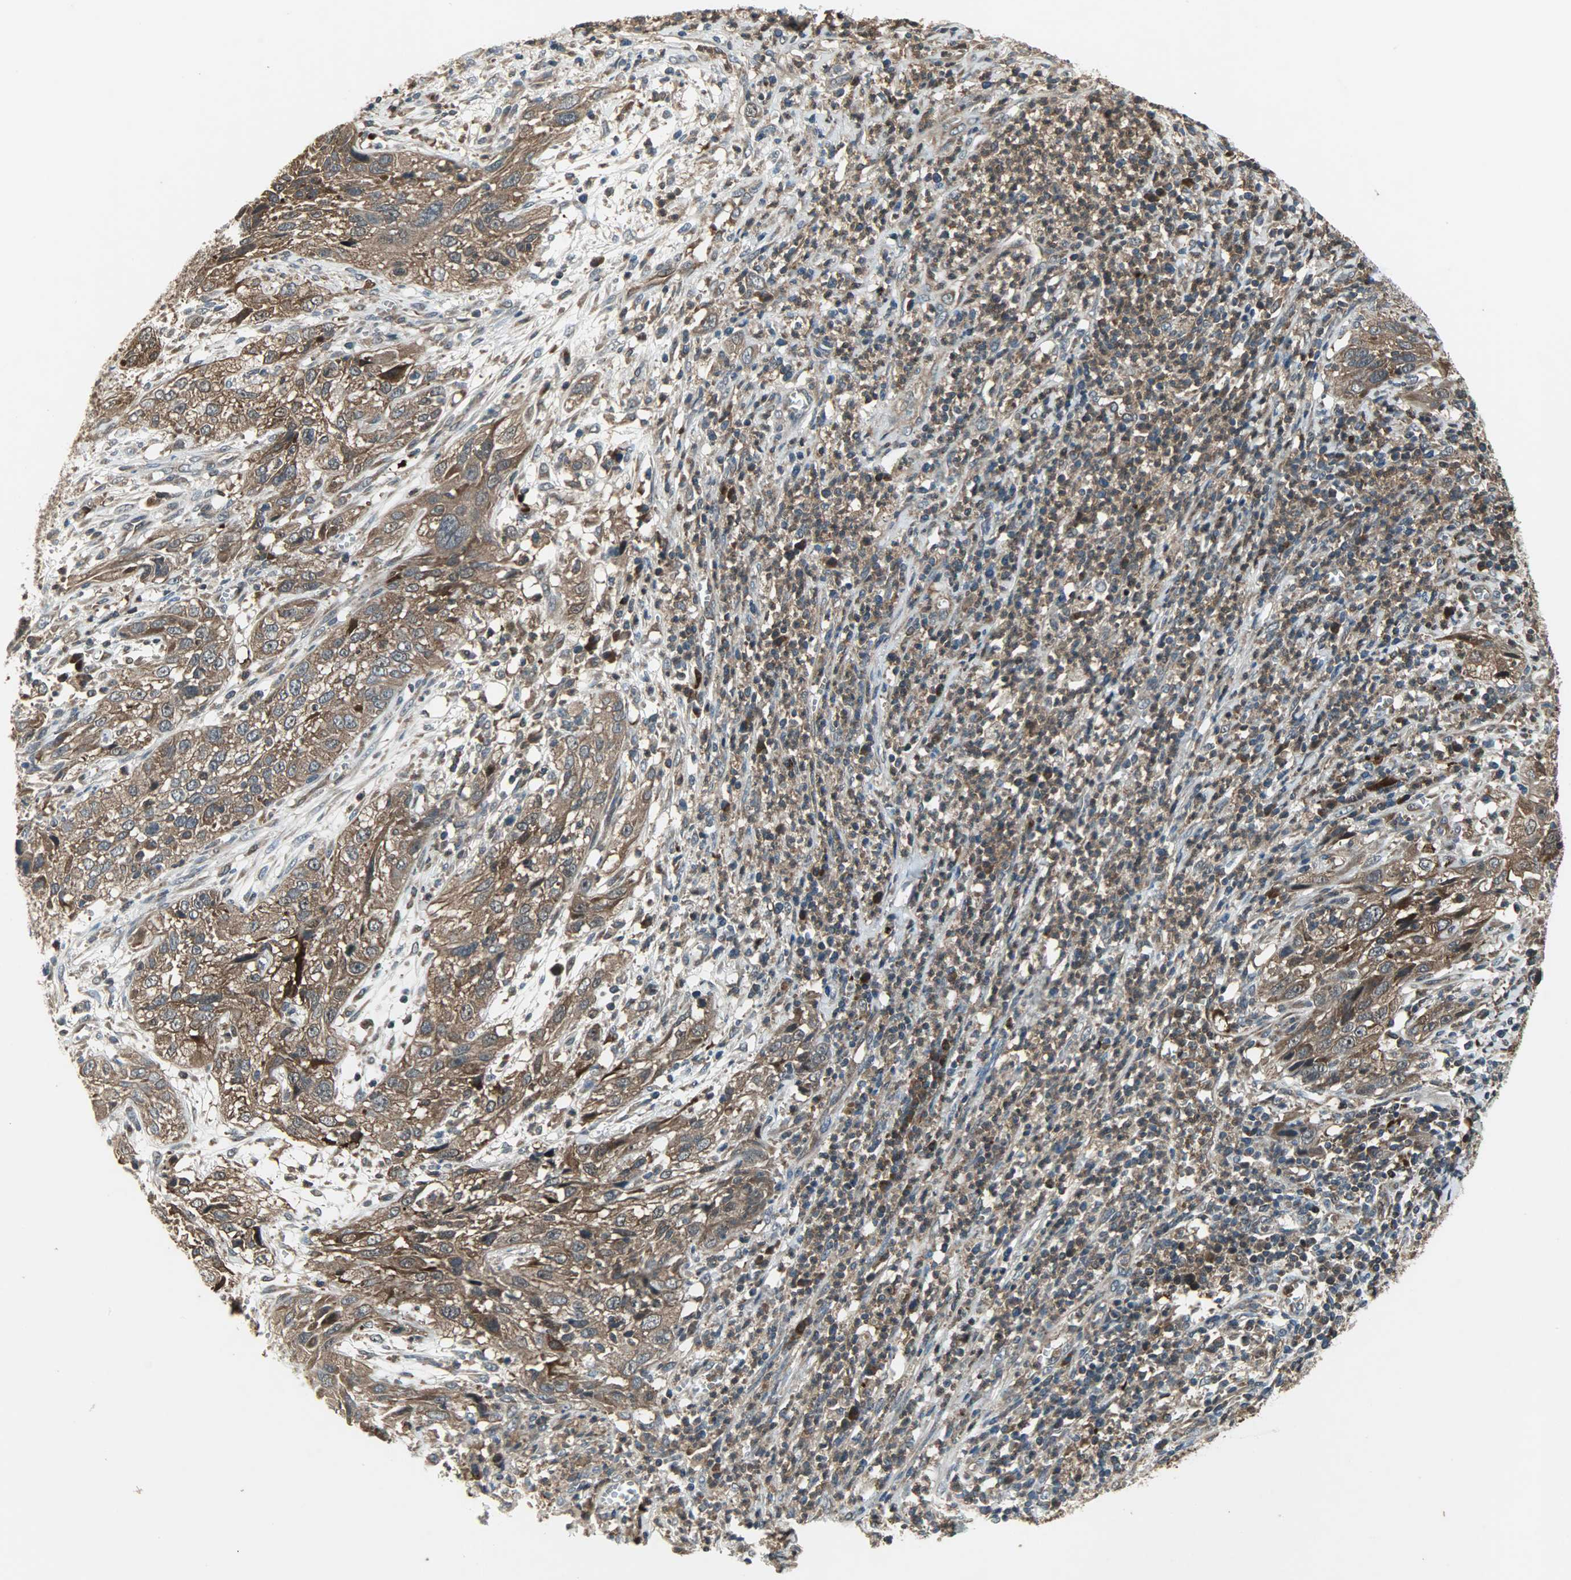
{"staining": {"intensity": "strong", "quantity": ">75%", "location": "cytoplasmic/membranous"}, "tissue": "cervical cancer", "cell_type": "Tumor cells", "image_type": "cancer", "snomed": [{"axis": "morphology", "description": "Squamous cell carcinoma, NOS"}, {"axis": "topography", "description": "Cervix"}], "caption": "IHC histopathology image of neoplastic tissue: human squamous cell carcinoma (cervical) stained using IHC displays high levels of strong protein expression localized specifically in the cytoplasmic/membranous of tumor cells, appearing as a cytoplasmic/membranous brown color.", "gene": "AMT", "patient": {"sex": "female", "age": 32}}